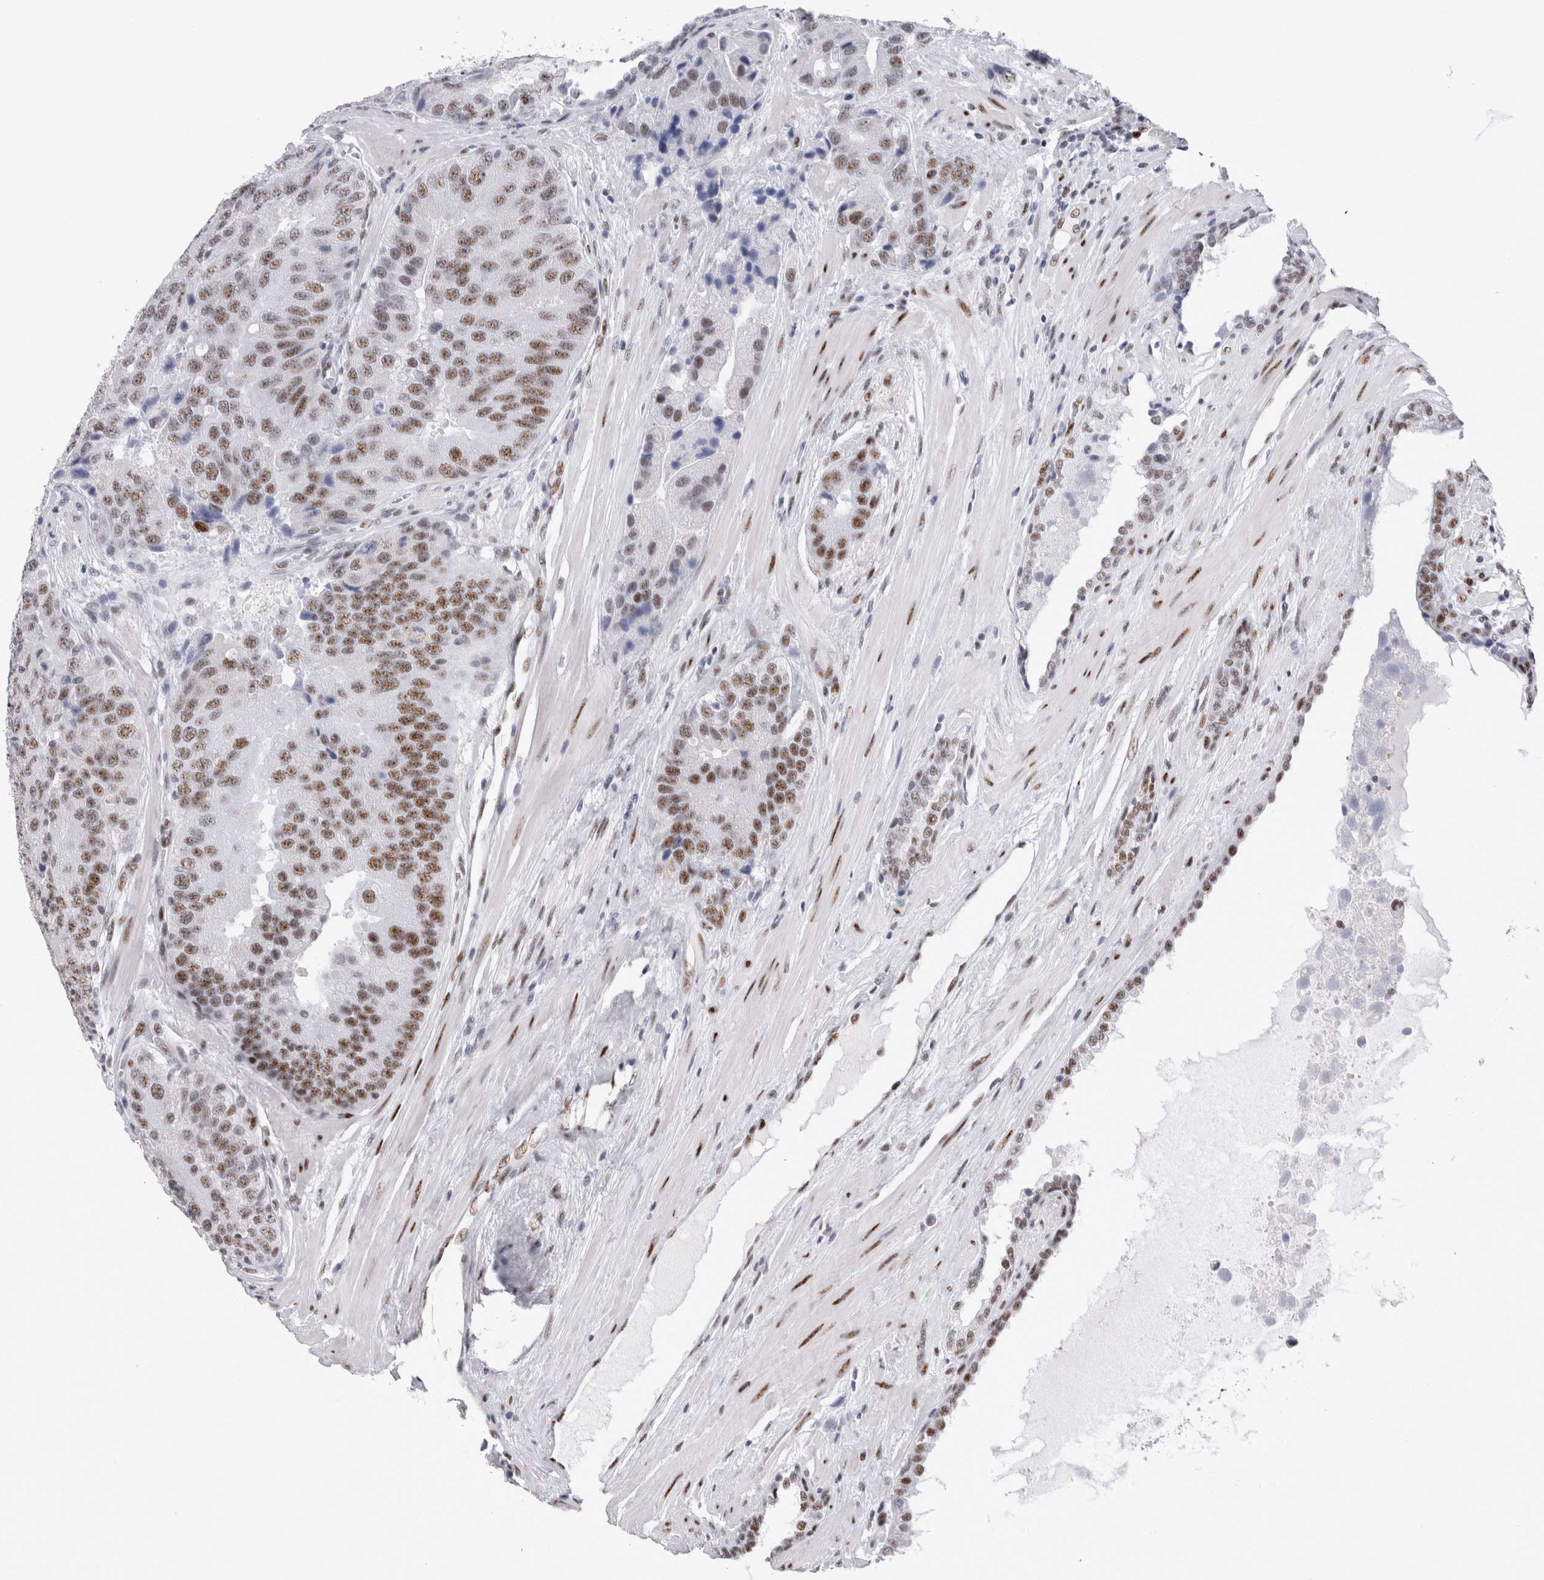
{"staining": {"intensity": "moderate", "quantity": ">75%", "location": "nuclear"}, "tissue": "prostate cancer", "cell_type": "Tumor cells", "image_type": "cancer", "snomed": [{"axis": "morphology", "description": "Adenocarcinoma, High grade"}, {"axis": "topography", "description": "Prostate"}], "caption": "Adenocarcinoma (high-grade) (prostate) stained with immunohistochemistry (IHC) demonstrates moderate nuclear positivity in about >75% of tumor cells. (DAB IHC, brown staining for protein, blue staining for nuclei).", "gene": "RBM6", "patient": {"sex": "male", "age": 70}}